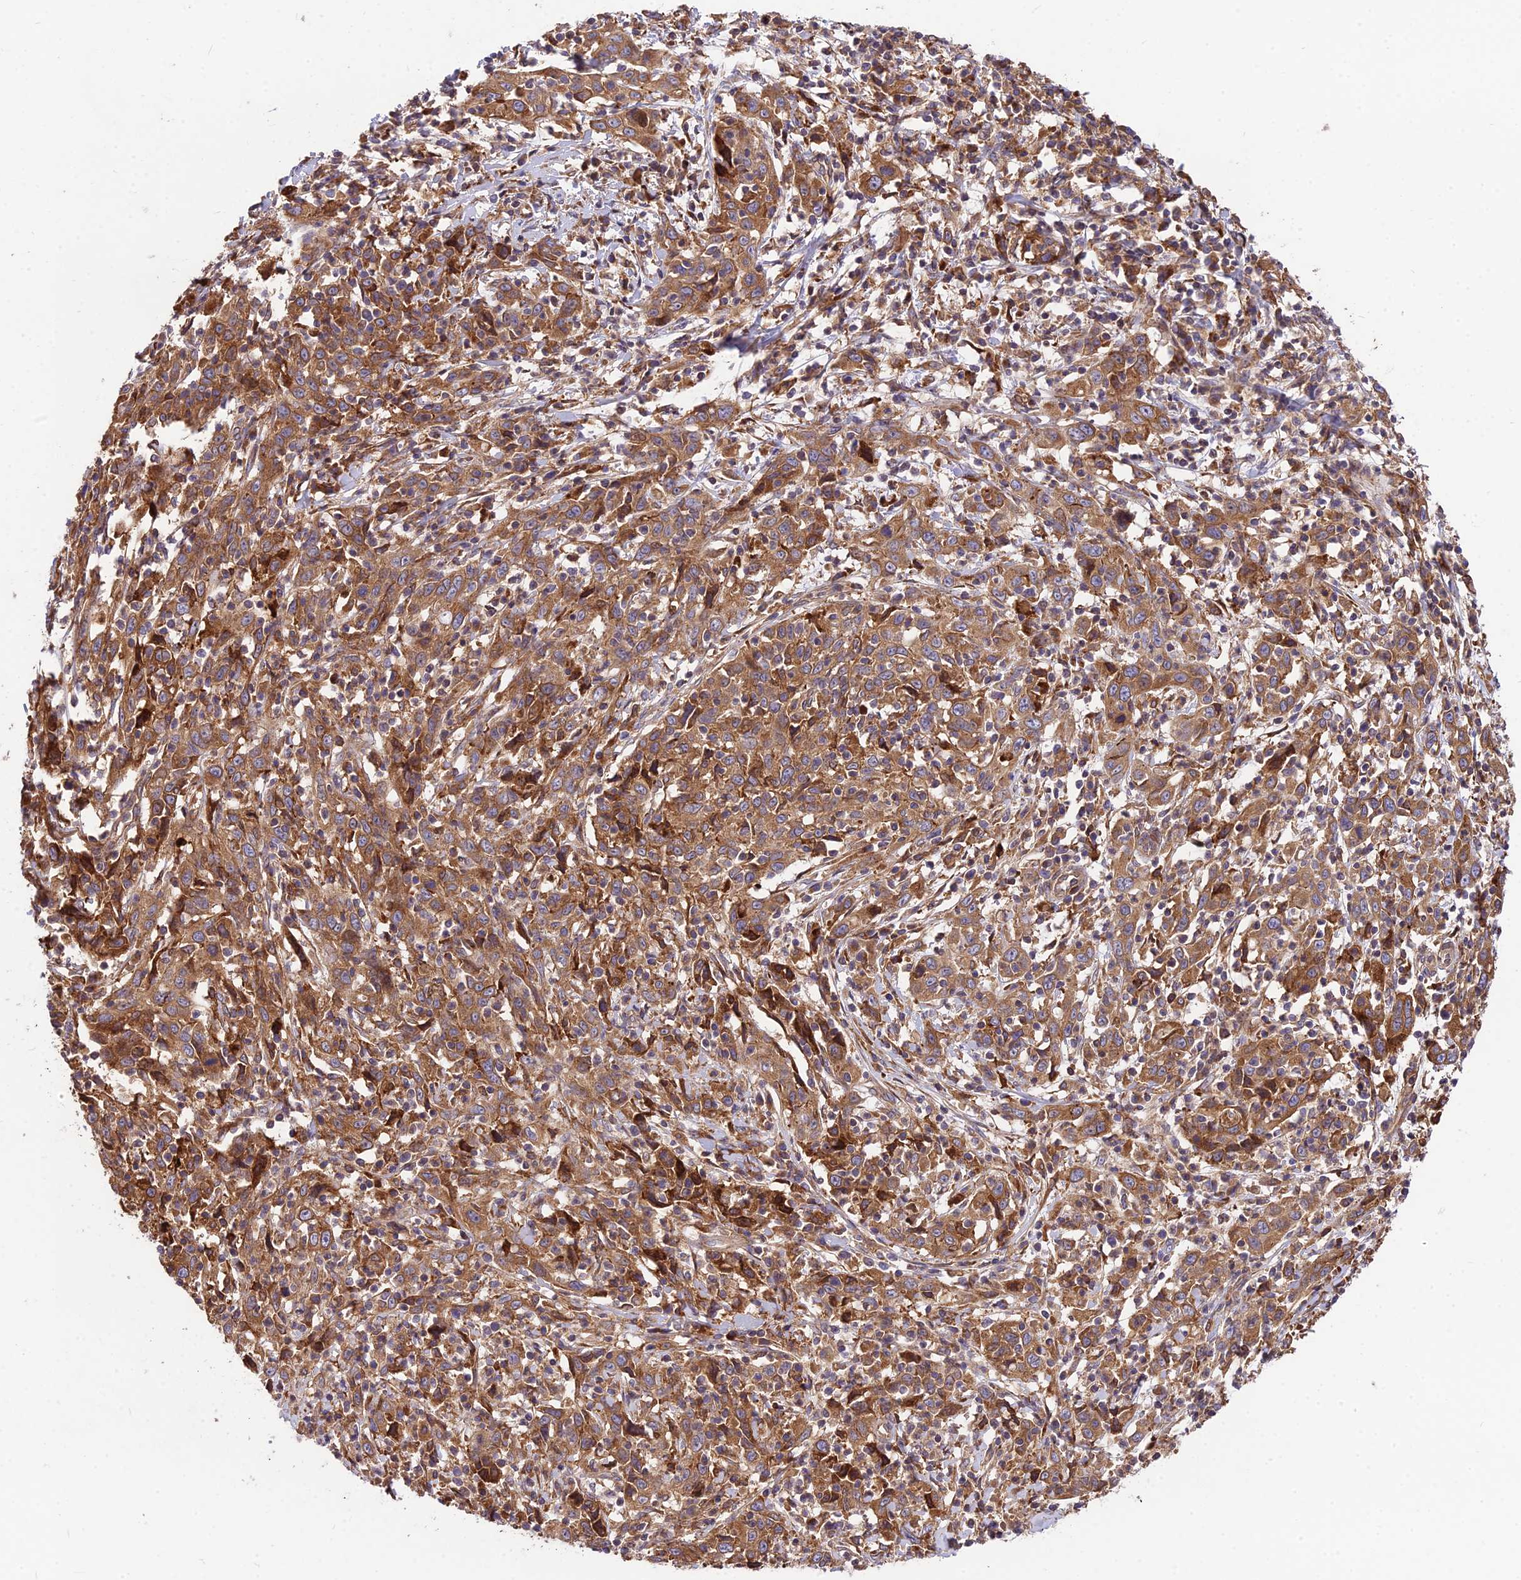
{"staining": {"intensity": "moderate", "quantity": ">75%", "location": "cytoplasmic/membranous"}, "tissue": "cervical cancer", "cell_type": "Tumor cells", "image_type": "cancer", "snomed": [{"axis": "morphology", "description": "Squamous cell carcinoma, NOS"}, {"axis": "topography", "description": "Cervix"}], "caption": "A photomicrograph of cervical cancer stained for a protein reveals moderate cytoplasmic/membranous brown staining in tumor cells.", "gene": "ROCK1", "patient": {"sex": "female", "age": 46}}